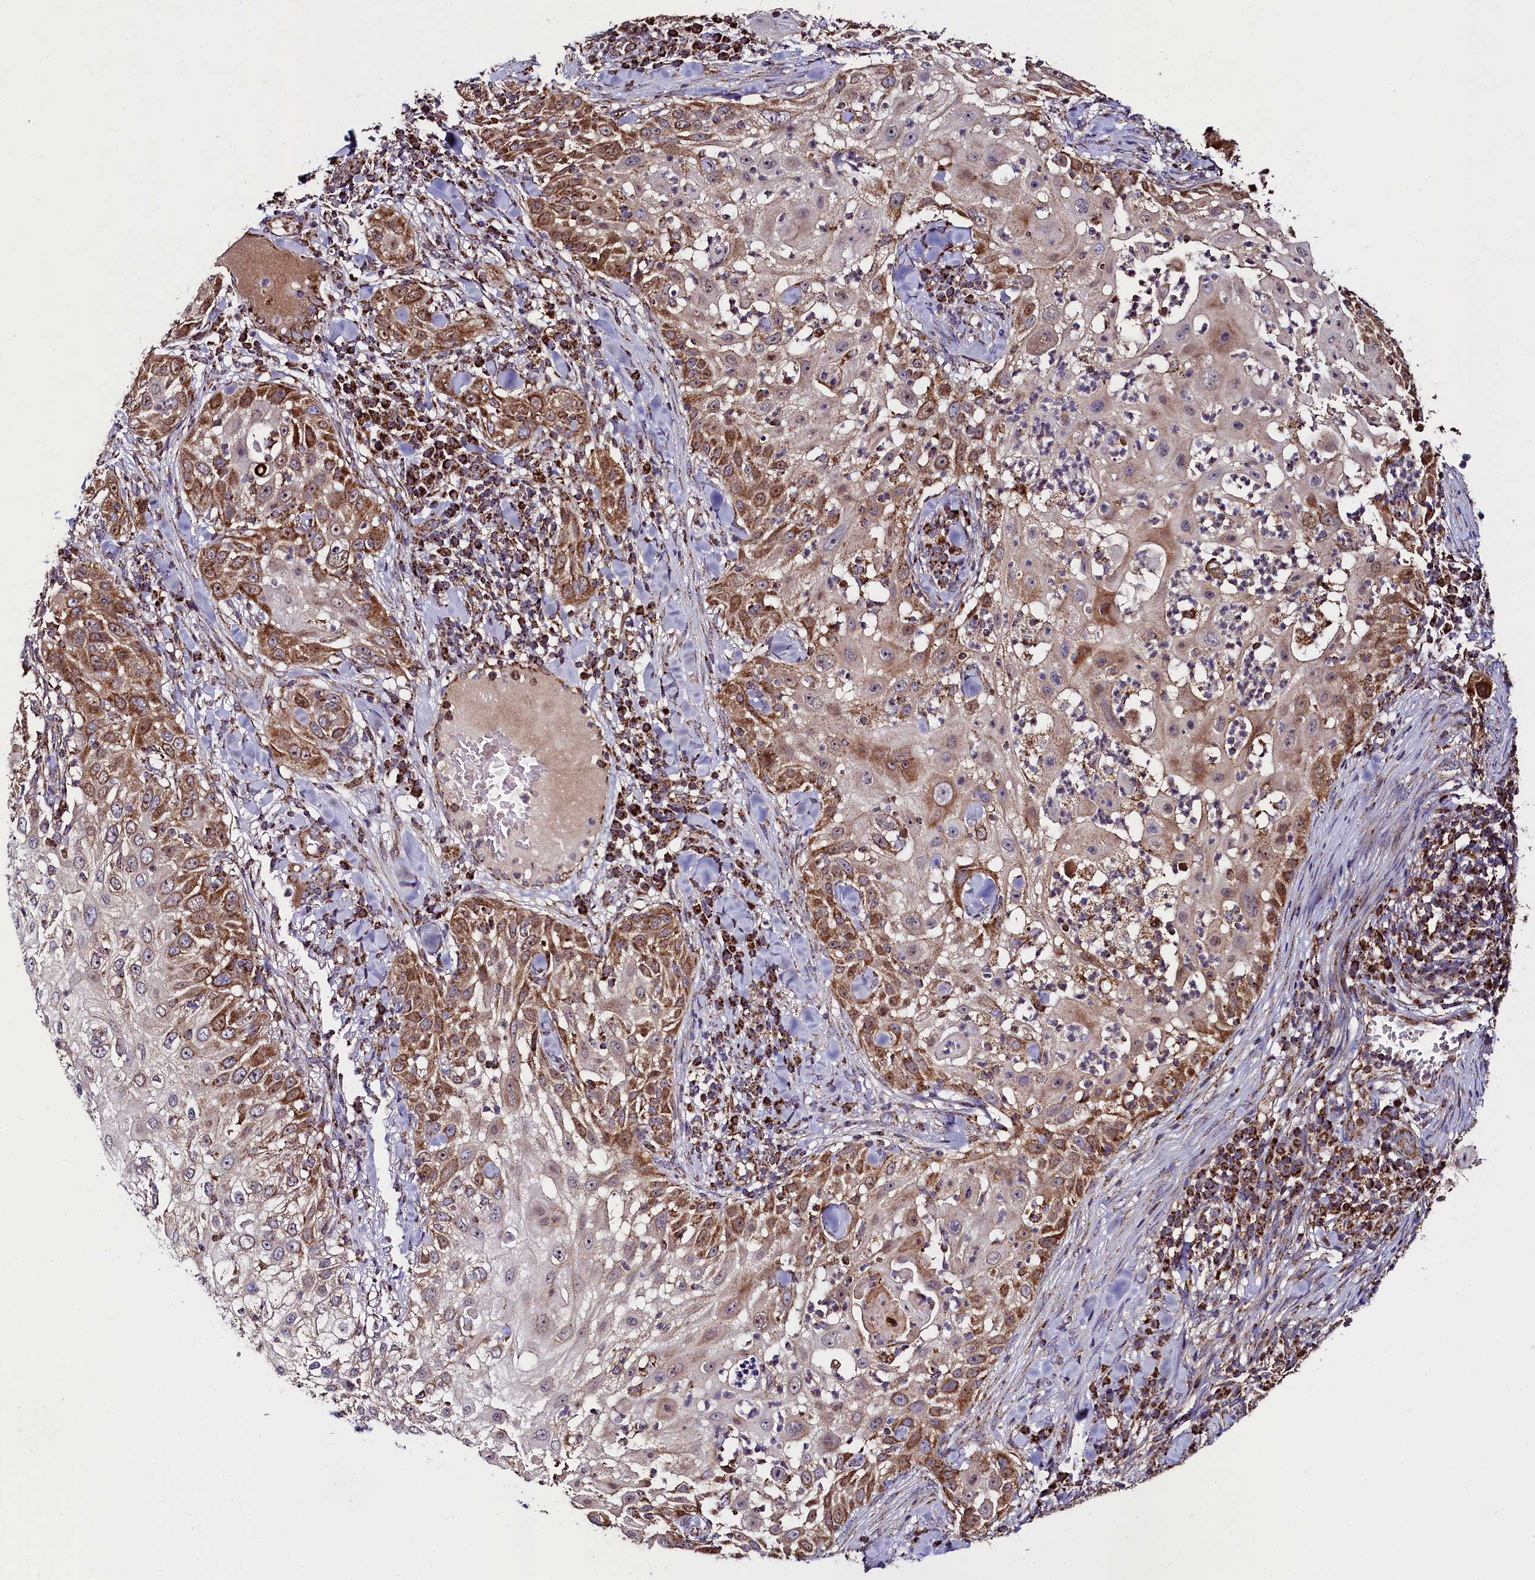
{"staining": {"intensity": "strong", "quantity": "25%-75%", "location": "cytoplasmic/membranous"}, "tissue": "skin cancer", "cell_type": "Tumor cells", "image_type": "cancer", "snomed": [{"axis": "morphology", "description": "Squamous cell carcinoma, NOS"}, {"axis": "topography", "description": "Skin"}], "caption": "Immunohistochemistry image of neoplastic tissue: skin cancer (squamous cell carcinoma) stained using IHC exhibits high levels of strong protein expression localized specifically in the cytoplasmic/membranous of tumor cells, appearing as a cytoplasmic/membranous brown color.", "gene": "CLYBL", "patient": {"sex": "female", "age": 44}}